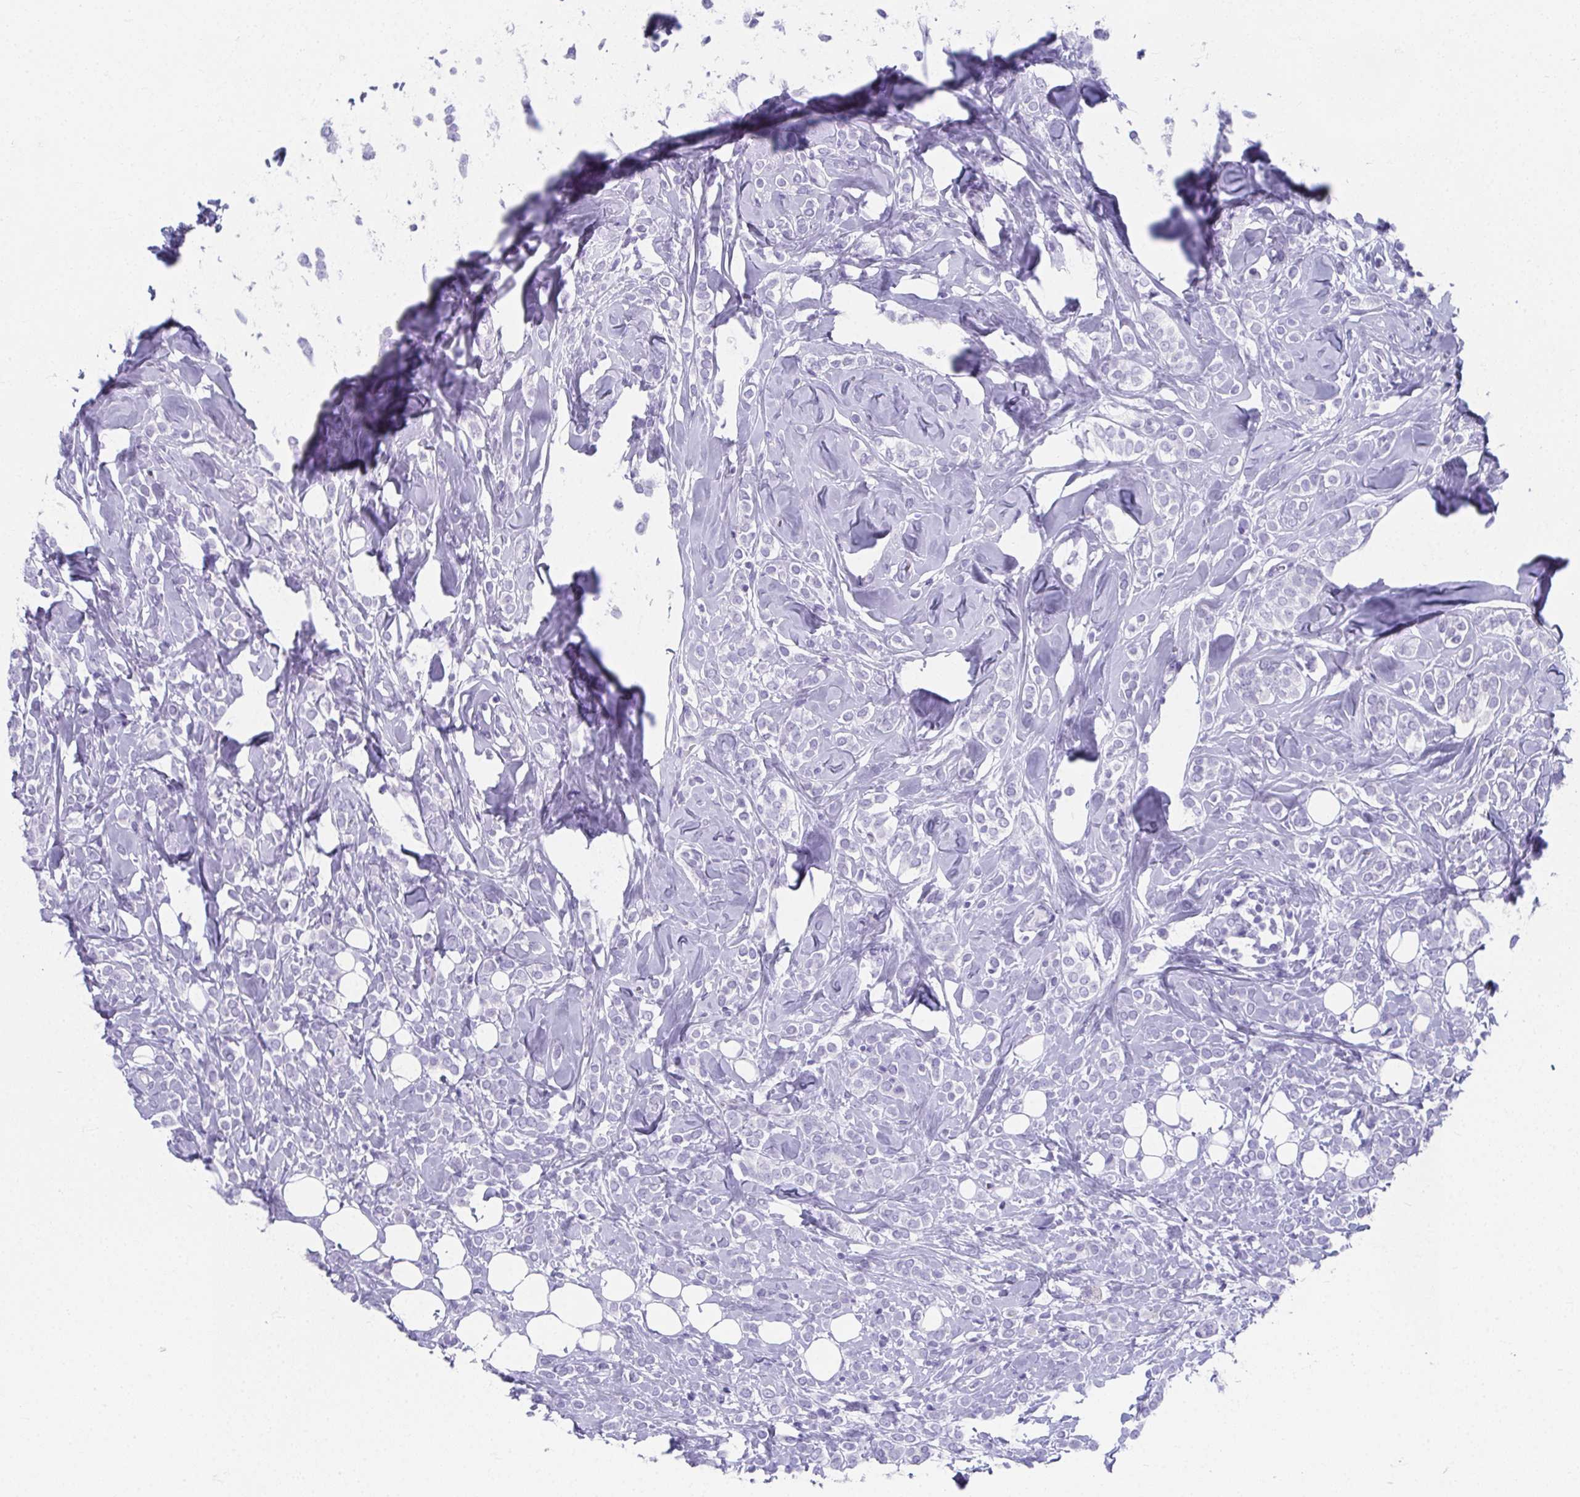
{"staining": {"intensity": "negative", "quantity": "none", "location": "none"}, "tissue": "breast cancer", "cell_type": "Tumor cells", "image_type": "cancer", "snomed": [{"axis": "morphology", "description": "Lobular carcinoma"}, {"axis": "topography", "description": "Breast"}], "caption": "A histopathology image of breast cancer stained for a protein demonstrates no brown staining in tumor cells. Brightfield microscopy of immunohistochemistry (IHC) stained with DAB (brown) and hematoxylin (blue), captured at high magnification.", "gene": "GHRL", "patient": {"sex": "female", "age": 49}}